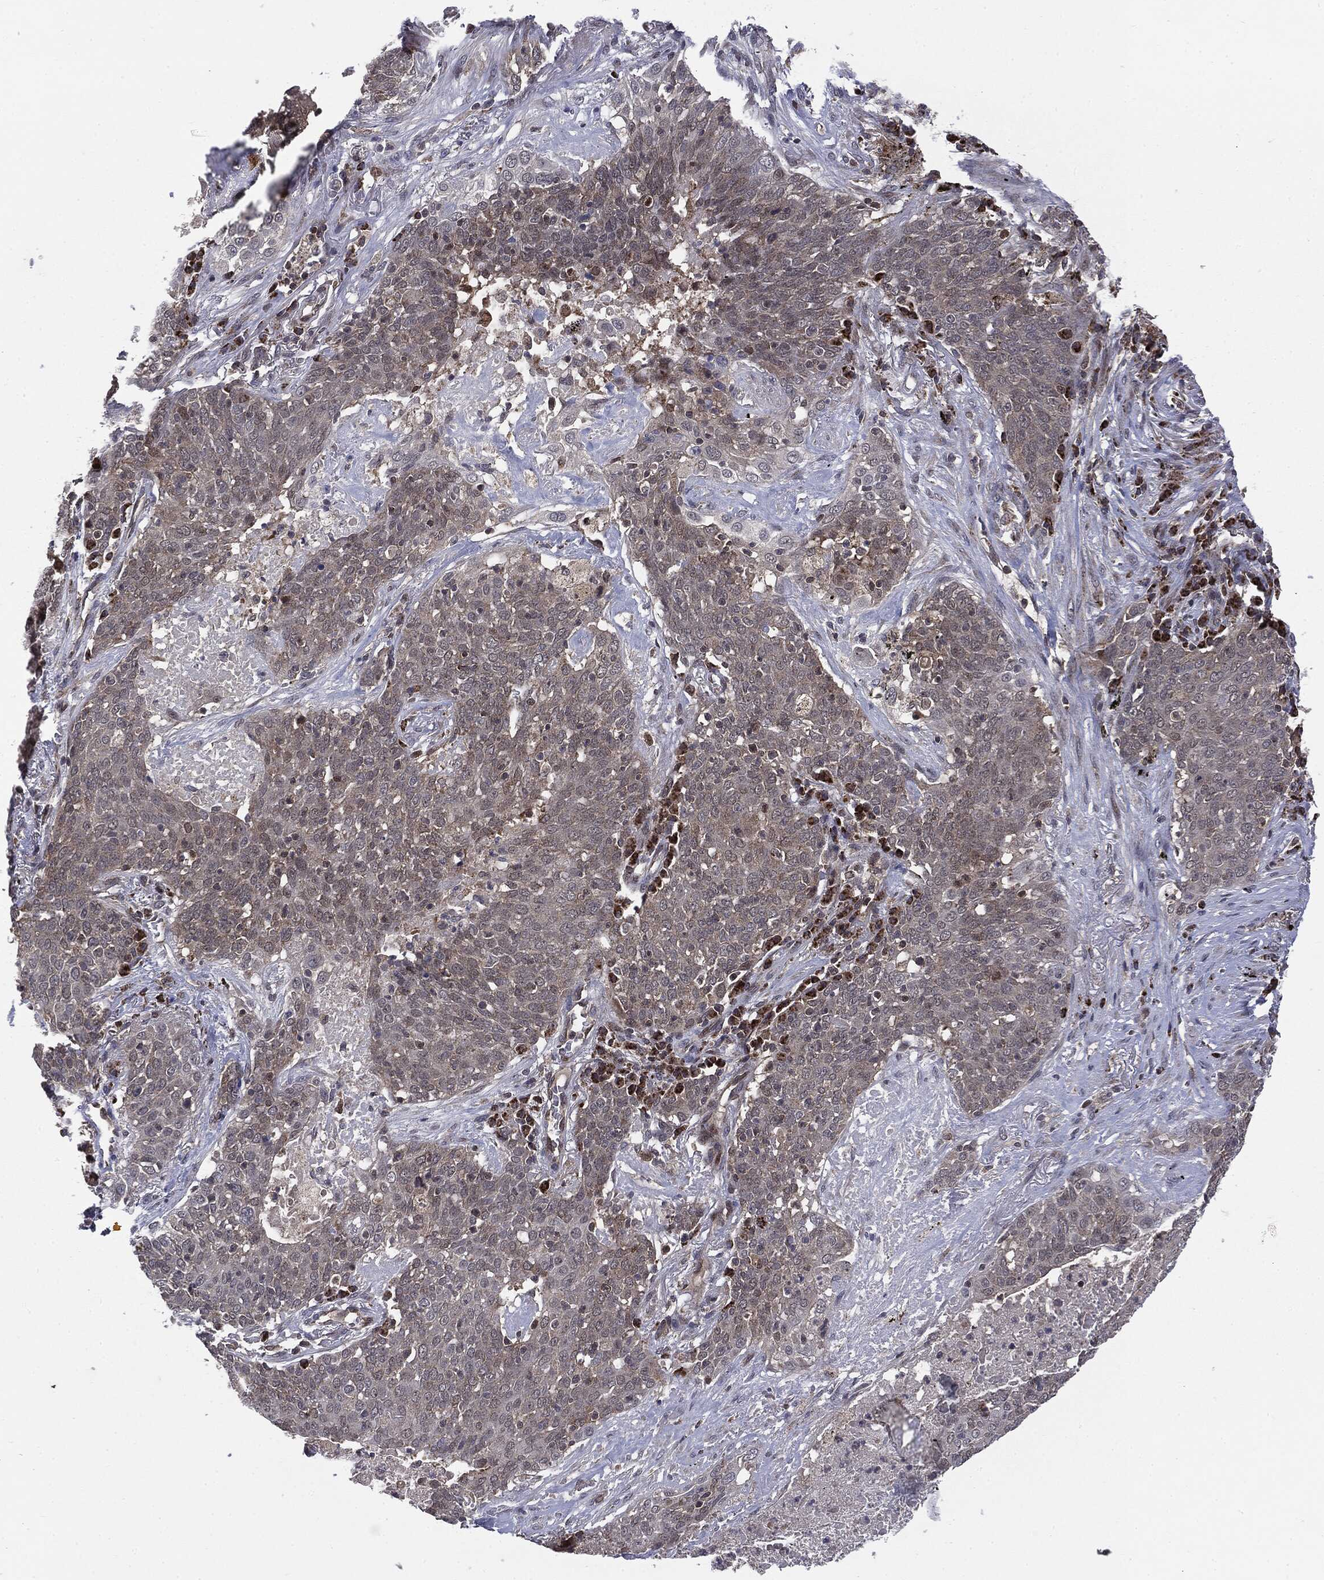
{"staining": {"intensity": "negative", "quantity": "none", "location": "none"}, "tissue": "lung cancer", "cell_type": "Tumor cells", "image_type": "cancer", "snomed": [{"axis": "morphology", "description": "Squamous cell carcinoma, NOS"}, {"axis": "topography", "description": "Lung"}], "caption": "The immunohistochemistry (IHC) histopathology image has no significant expression in tumor cells of lung cancer (squamous cell carcinoma) tissue.", "gene": "PTPA", "patient": {"sex": "male", "age": 82}}